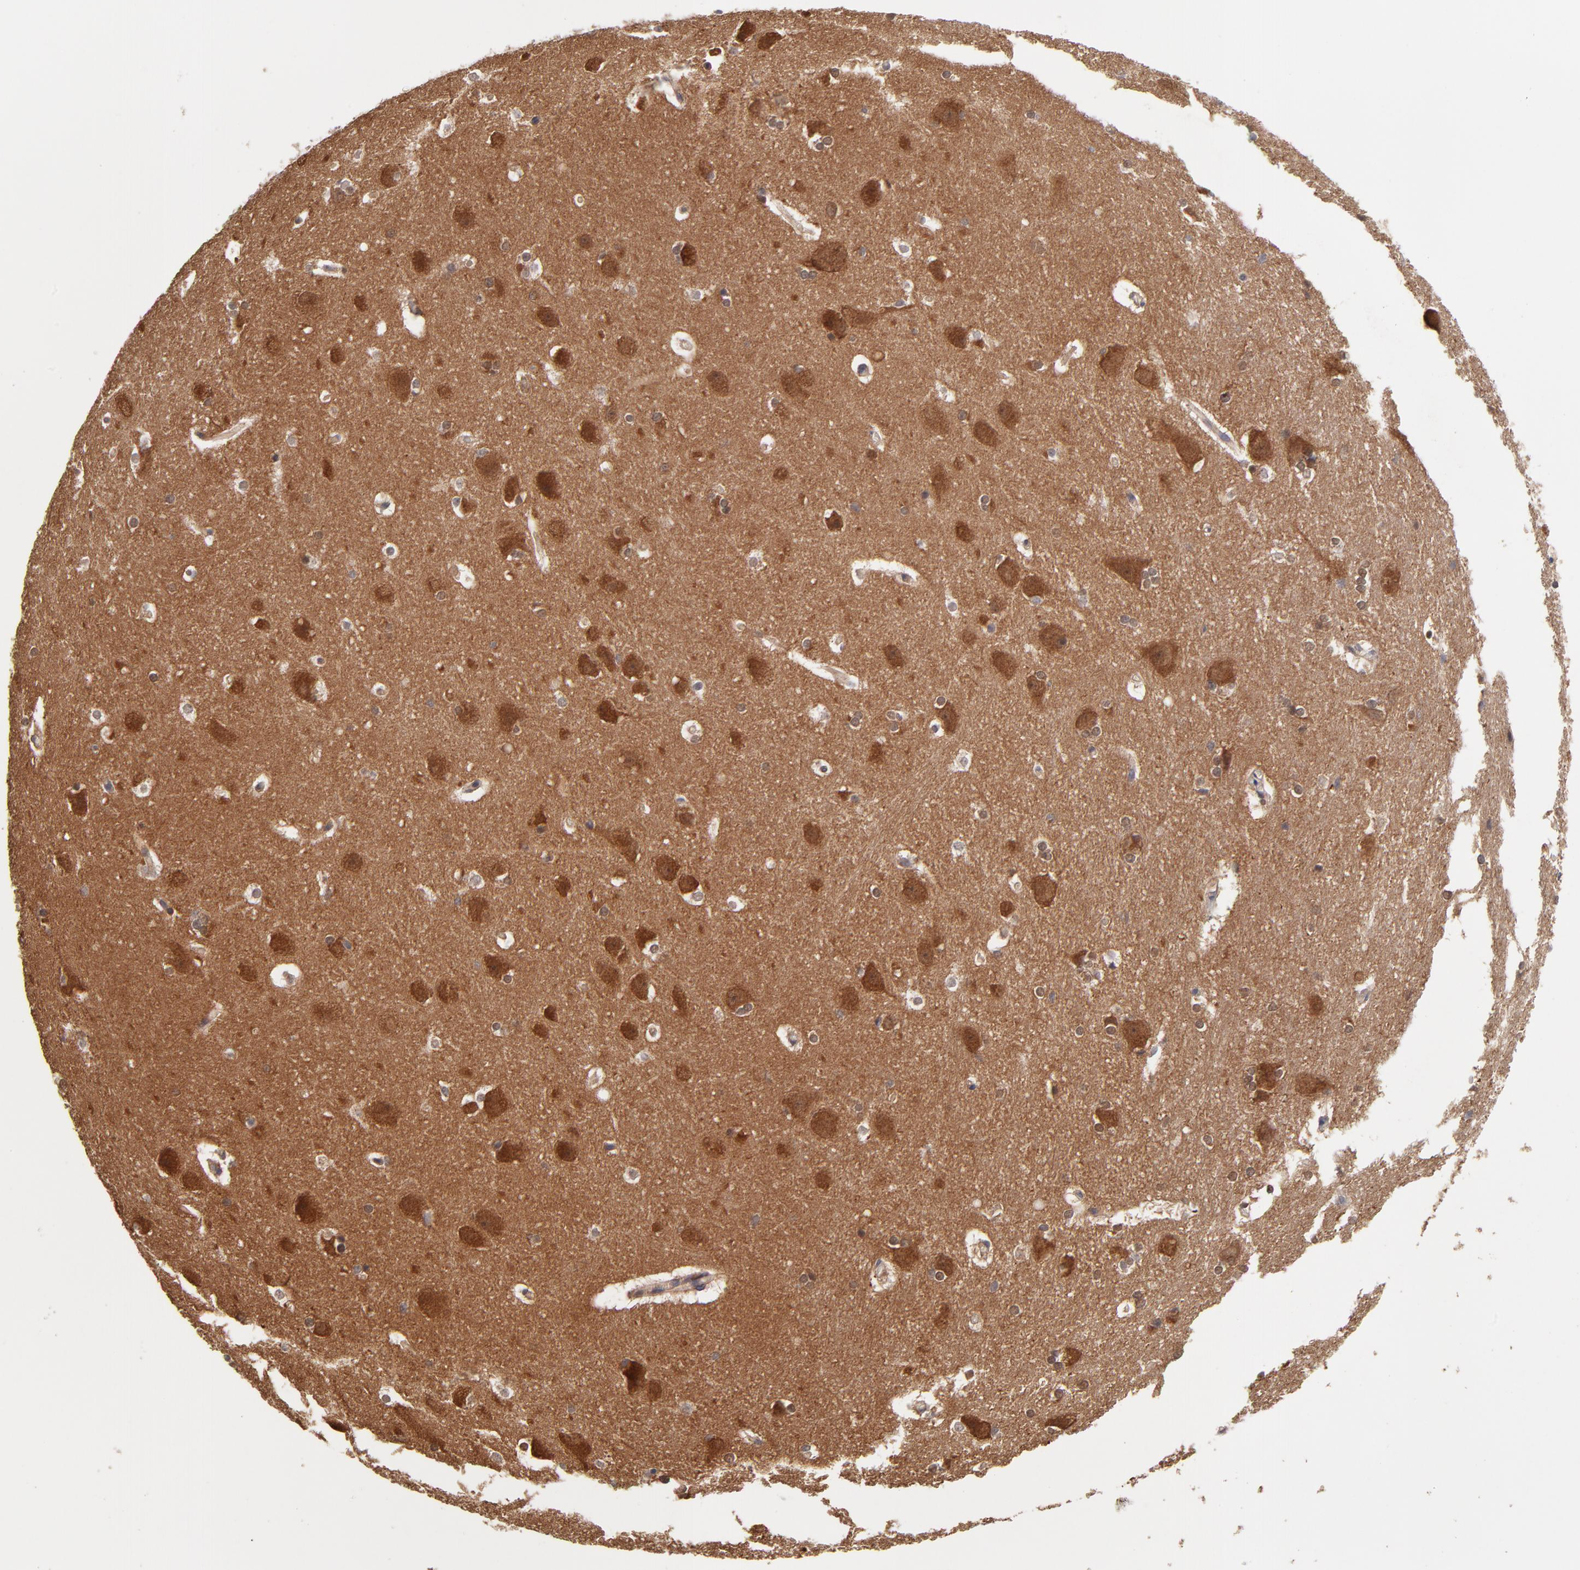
{"staining": {"intensity": "negative", "quantity": "none", "location": "none"}, "tissue": "hippocampus", "cell_type": "Glial cells", "image_type": "normal", "snomed": [{"axis": "morphology", "description": "Normal tissue, NOS"}, {"axis": "topography", "description": "Hippocampus"}], "caption": "Immunohistochemistry micrograph of benign human hippocampus stained for a protein (brown), which displays no staining in glial cells.", "gene": "PCMT1", "patient": {"sex": "female", "age": 19}}